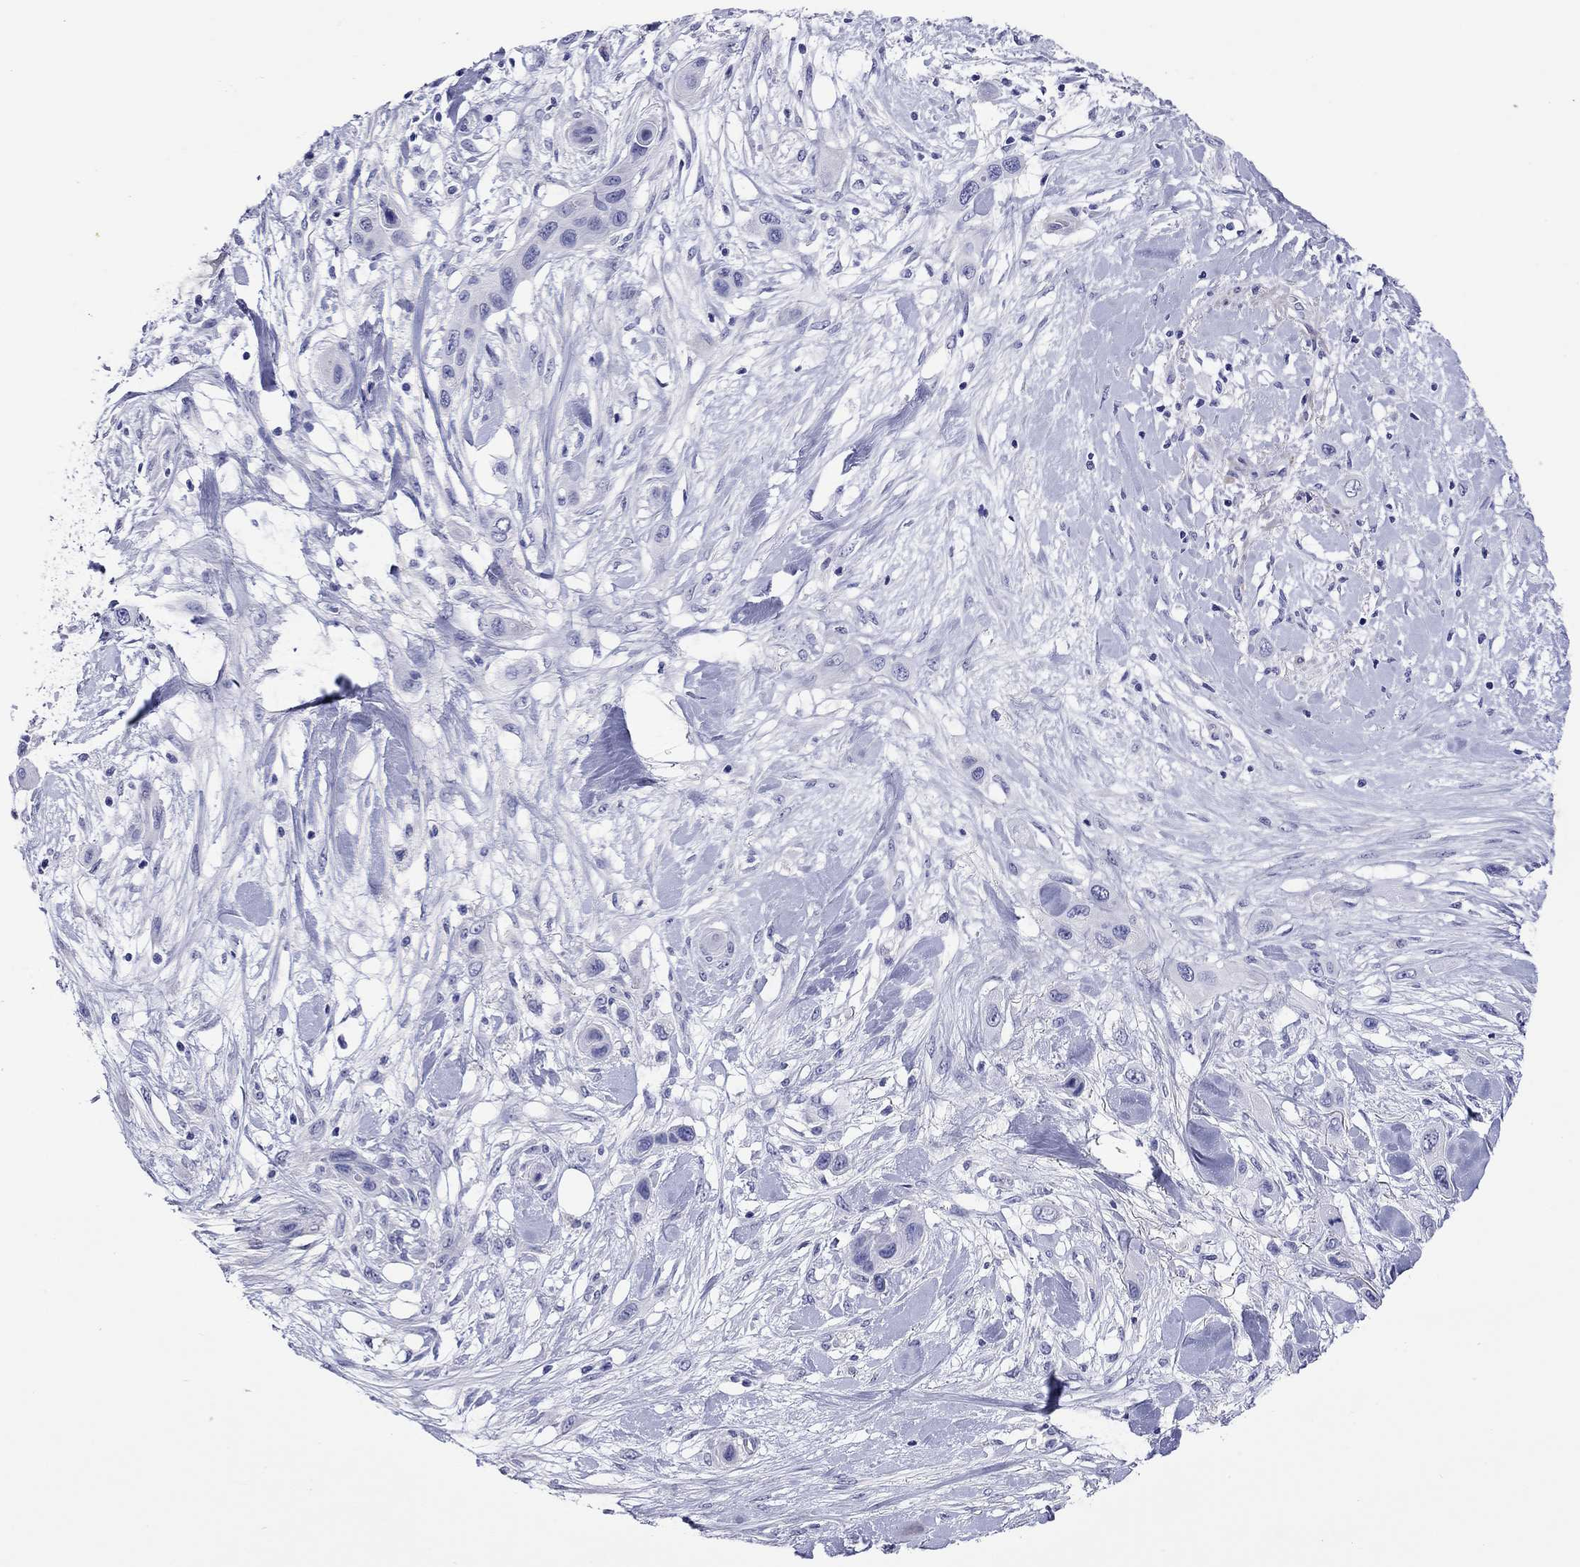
{"staining": {"intensity": "negative", "quantity": "none", "location": "none"}, "tissue": "skin cancer", "cell_type": "Tumor cells", "image_type": "cancer", "snomed": [{"axis": "morphology", "description": "Squamous cell carcinoma, NOS"}, {"axis": "topography", "description": "Skin"}], "caption": "IHC image of skin squamous cell carcinoma stained for a protein (brown), which reveals no expression in tumor cells.", "gene": "KIAA2012", "patient": {"sex": "male", "age": 79}}